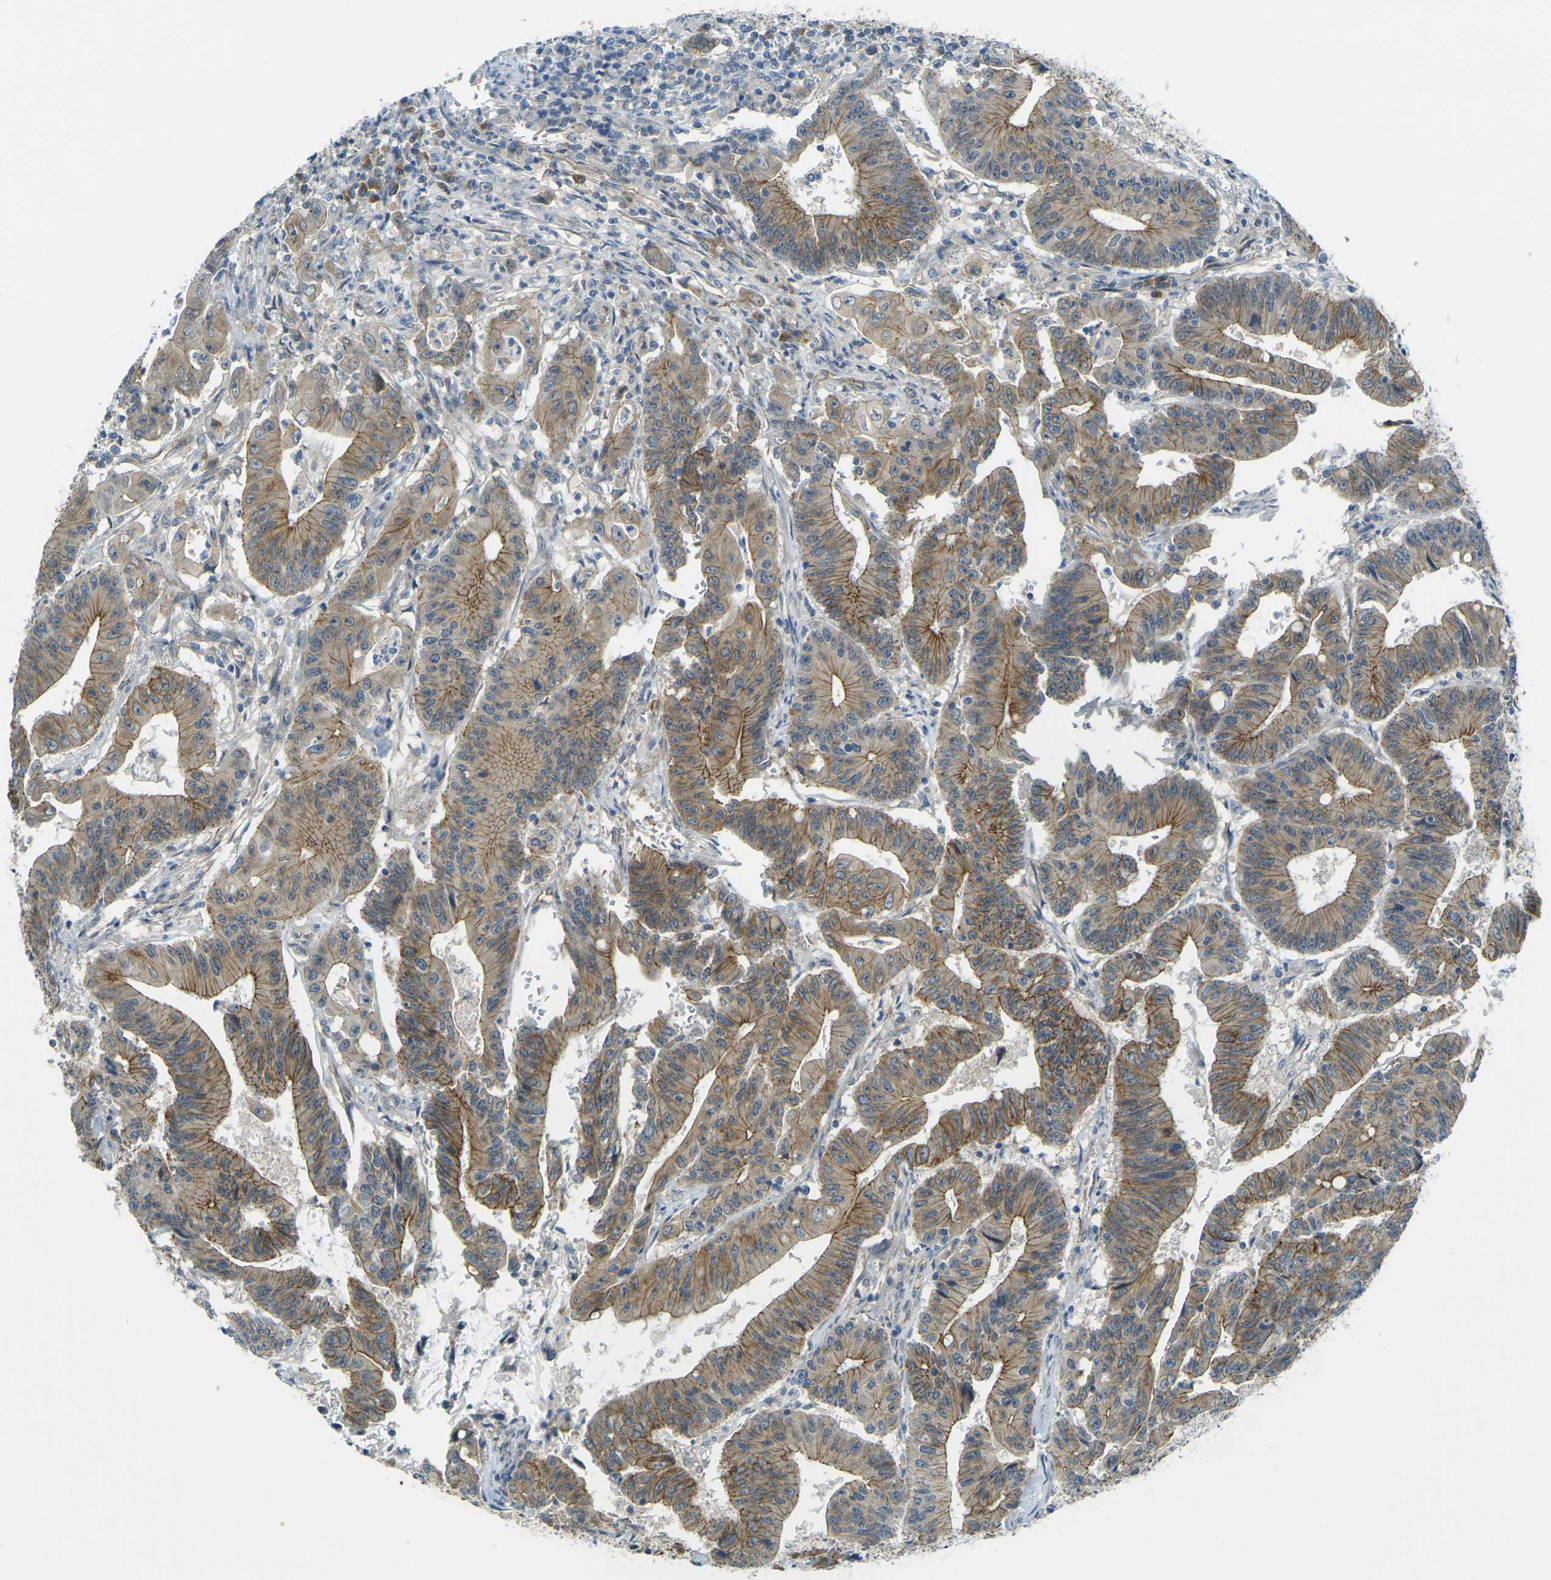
{"staining": {"intensity": "moderate", "quantity": ">75%", "location": "cytoplasmic/membranous"}, "tissue": "colorectal cancer", "cell_type": "Tumor cells", "image_type": "cancer", "snomed": [{"axis": "morphology", "description": "Adenocarcinoma, NOS"}, {"axis": "topography", "description": "Colon"}], "caption": "Colorectal adenocarcinoma stained with immunohistochemistry (IHC) exhibits moderate cytoplasmic/membranous positivity in approximately >75% of tumor cells.", "gene": "RHBDD1", "patient": {"sex": "male", "age": 45}}